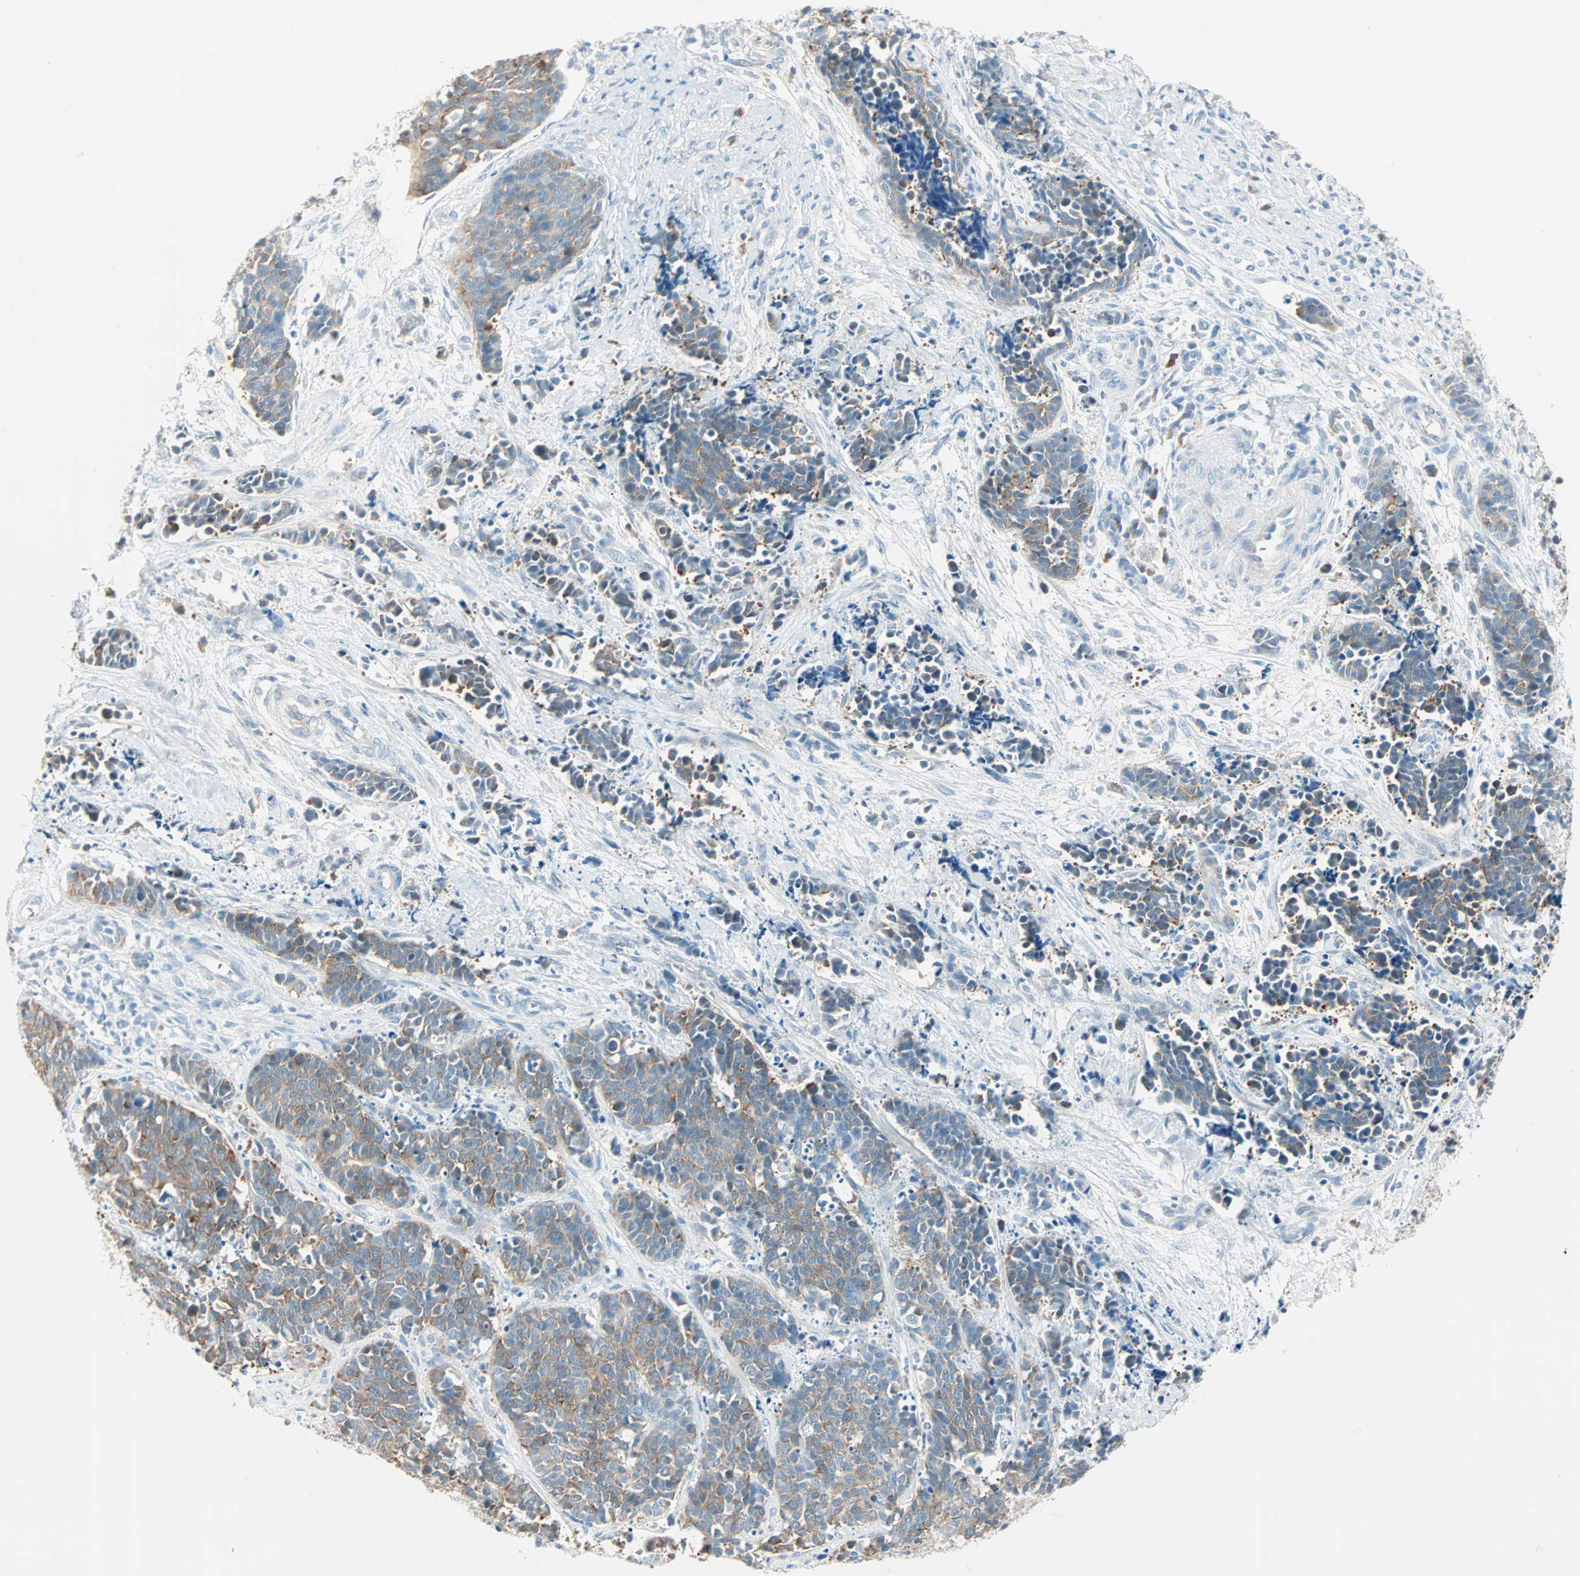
{"staining": {"intensity": "moderate", "quantity": "25%-75%", "location": "cytoplasmic/membranous"}, "tissue": "cervical cancer", "cell_type": "Tumor cells", "image_type": "cancer", "snomed": [{"axis": "morphology", "description": "Squamous cell carcinoma, NOS"}, {"axis": "topography", "description": "Cervix"}], "caption": "DAB (3,3'-diaminobenzidine) immunohistochemical staining of human cervical squamous cell carcinoma reveals moderate cytoplasmic/membranous protein positivity in approximately 25%-75% of tumor cells. The staining was performed using DAB (3,3'-diaminobenzidine) to visualize the protein expression in brown, while the nuclei were stained in blue with hematoxylin (Magnification: 20x).", "gene": "ATF6", "patient": {"sex": "female", "age": 35}}